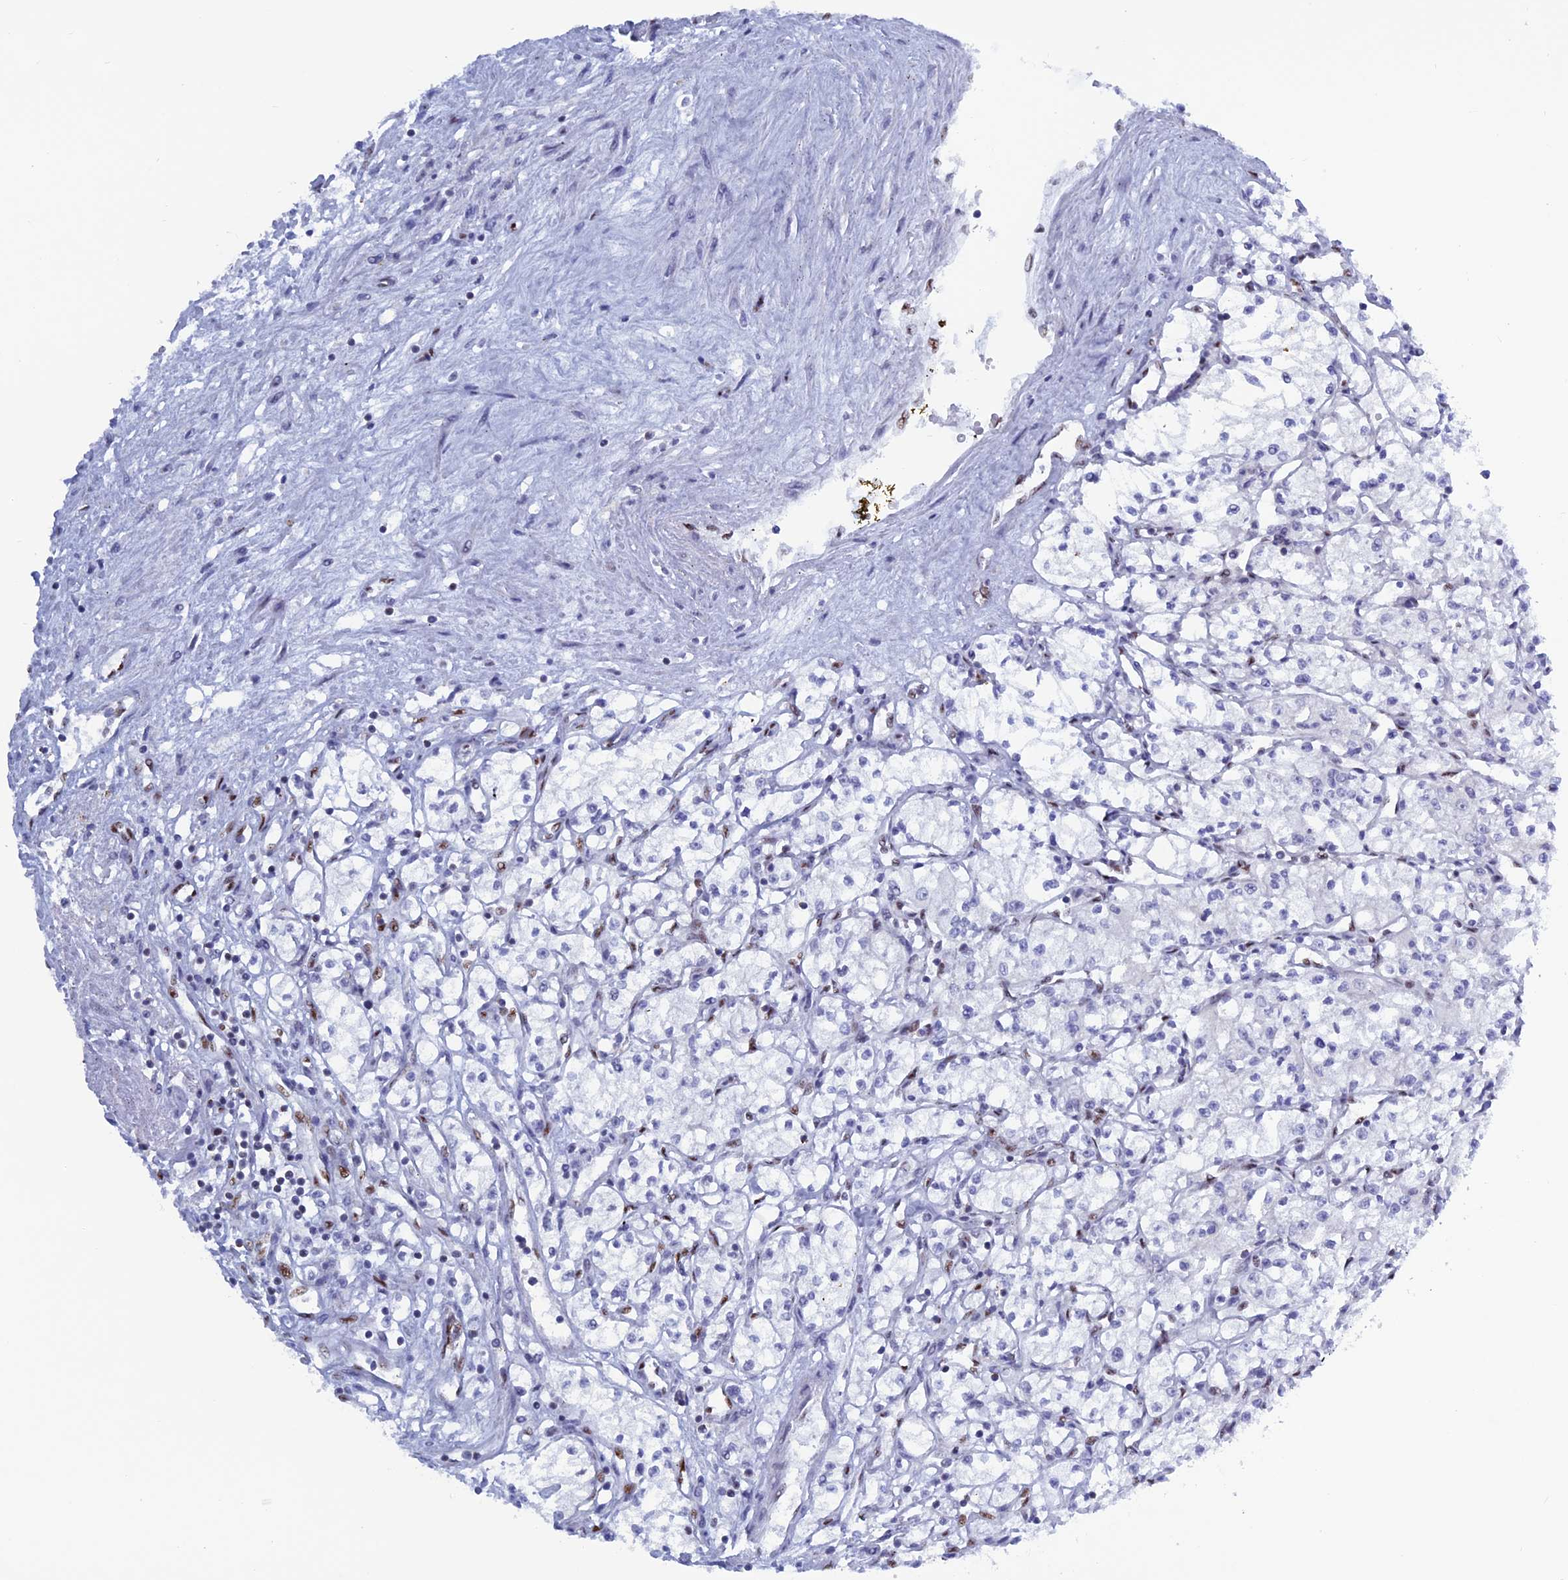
{"staining": {"intensity": "negative", "quantity": "none", "location": "none"}, "tissue": "renal cancer", "cell_type": "Tumor cells", "image_type": "cancer", "snomed": [{"axis": "morphology", "description": "Adenocarcinoma, NOS"}, {"axis": "topography", "description": "Kidney"}], "caption": "Human renal cancer stained for a protein using IHC demonstrates no staining in tumor cells.", "gene": "NOL4L", "patient": {"sex": "male", "age": 59}}